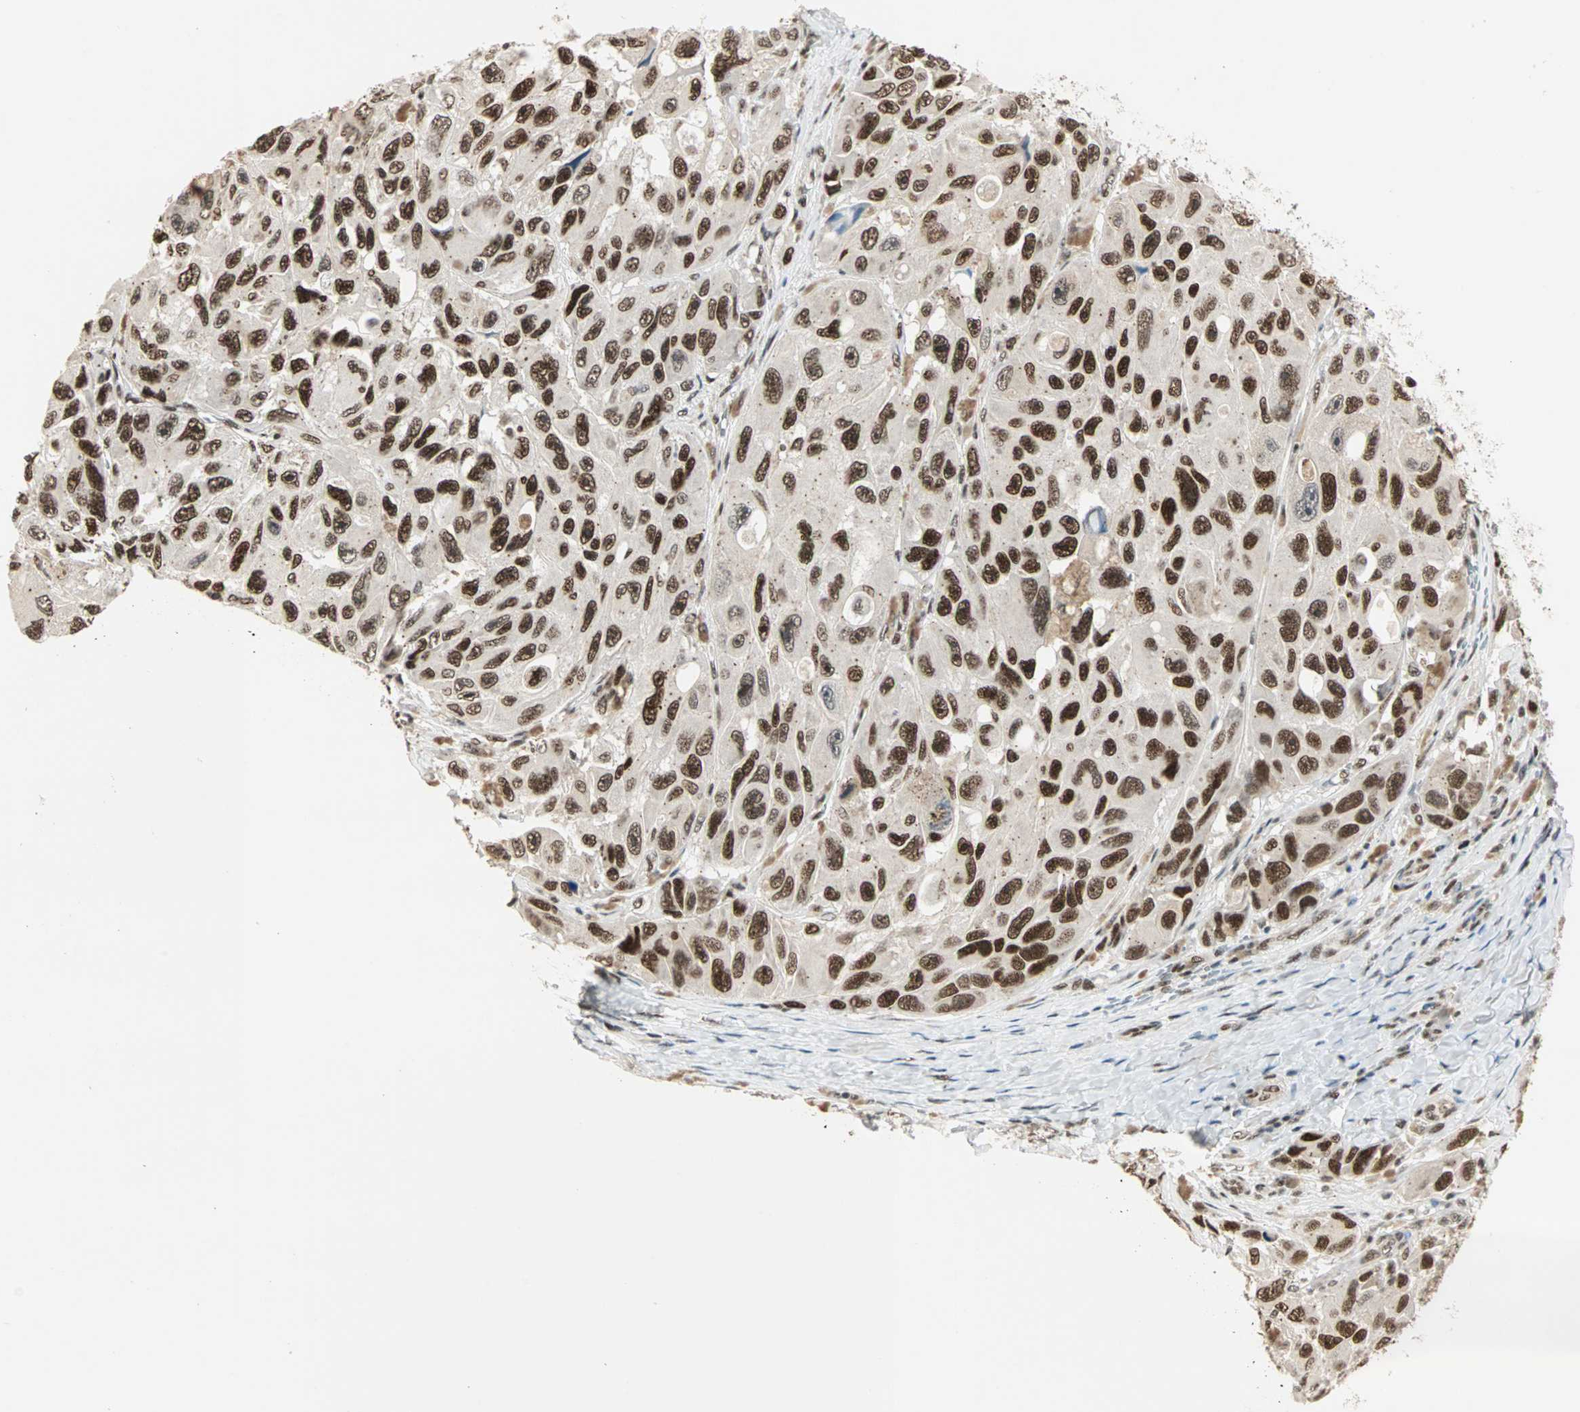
{"staining": {"intensity": "strong", "quantity": ">75%", "location": "nuclear"}, "tissue": "melanoma", "cell_type": "Tumor cells", "image_type": "cancer", "snomed": [{"axis": "morphology", "description": "Malignant melanoma, NOS"}, {"axis": "topography", "description": "Skin"}], "caption": "About >75% of tumor cells in melanoma show strong nuclear protein staining as visualized by brown immunohistochemical staining.", "gene": "BLM", "patient": {"sex": "female", "age": 73}}